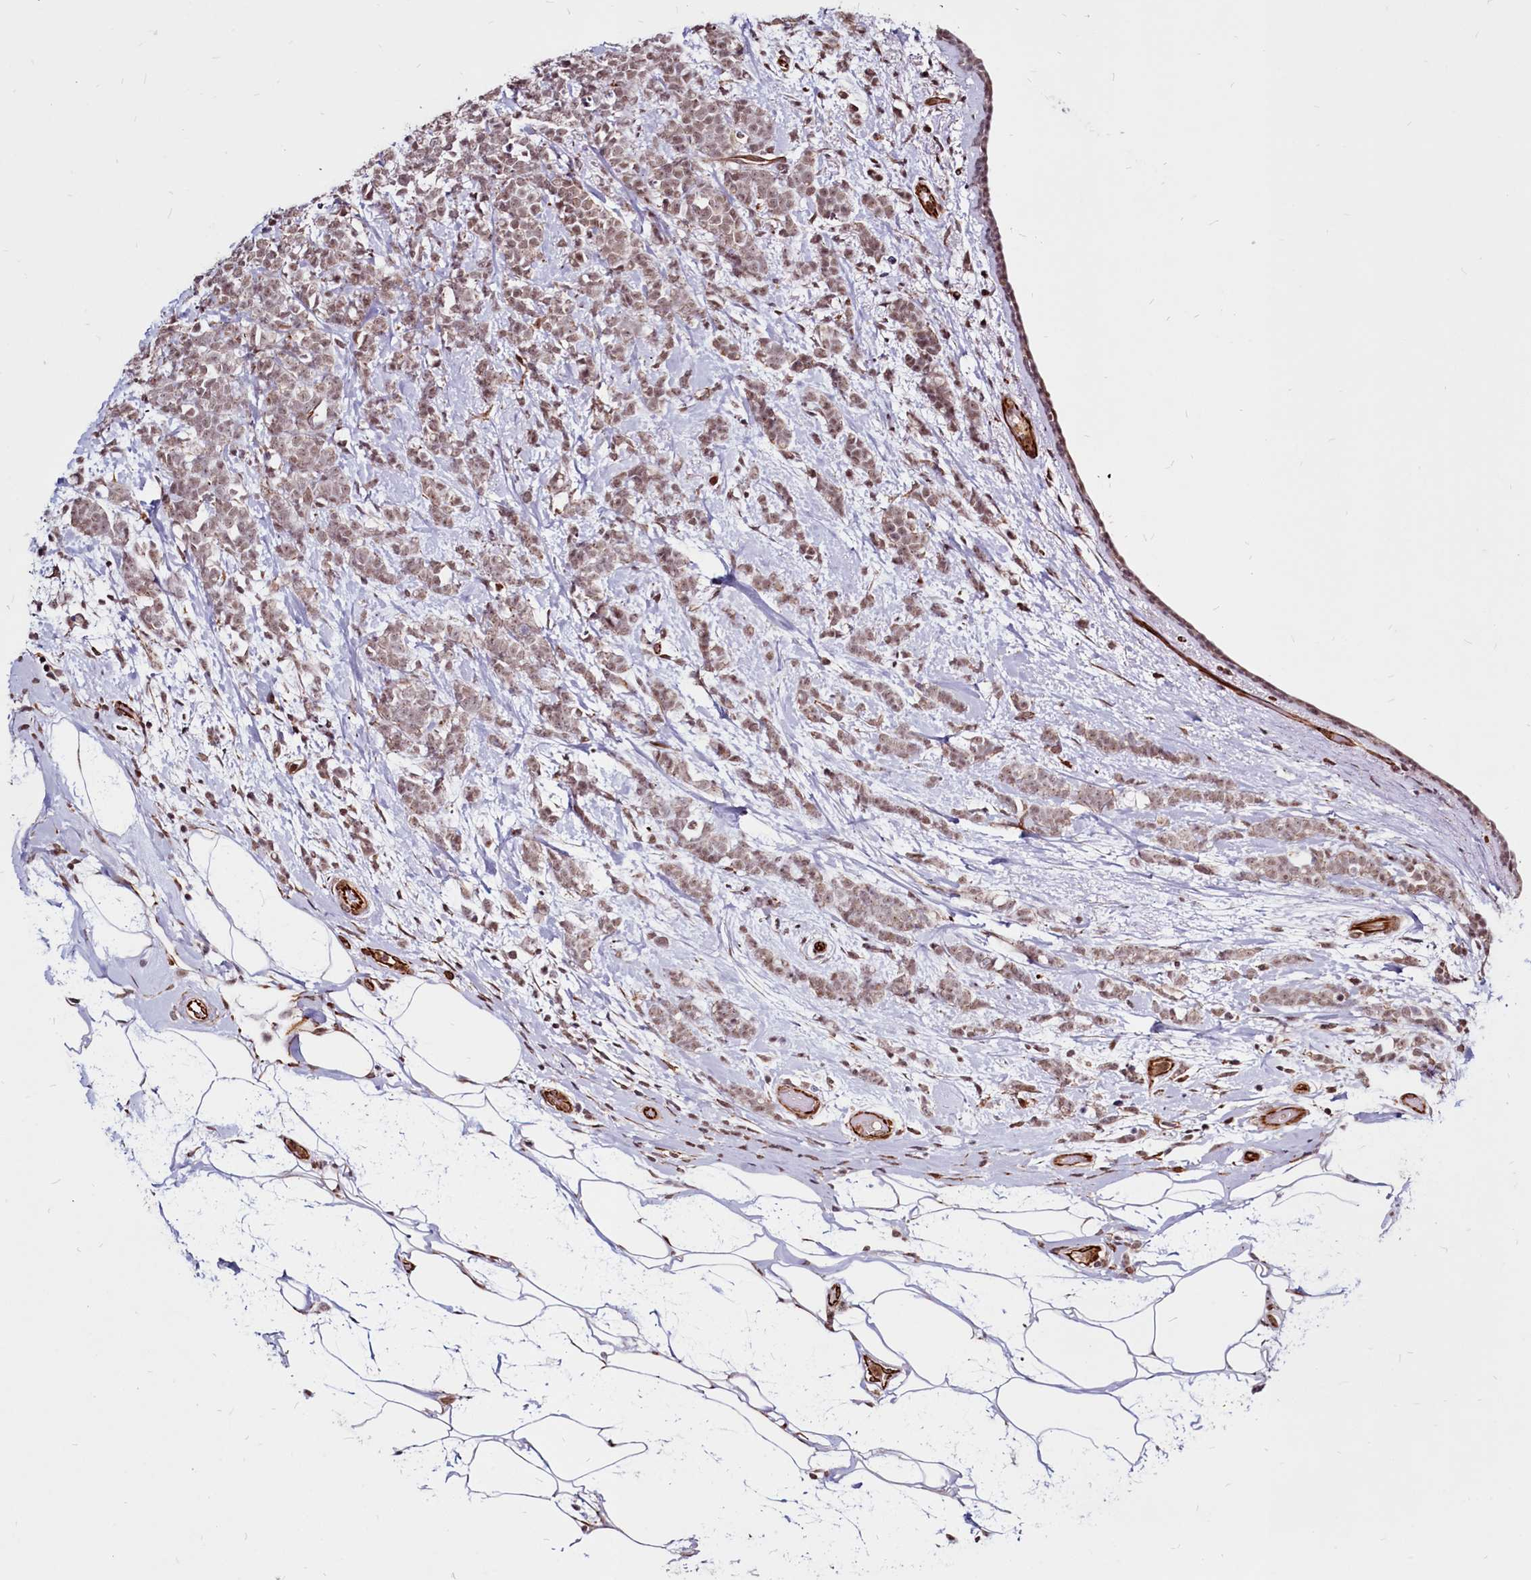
{"staining": {"intensity": "weak", "quantity": ">75%", "location": "nuclear"}, "tissue": "breast cancer", "cell_type": "Tumor cells", "image_type": "cancer", "snomed": [{"axis": "morphology", "description": "Lobular carcinoma"}, {"axis": "topography", "description": "Breast"}], "caption": "Immunohistochemistry (IHC) staining of breast cancer, which demonstrates low levels of weak nuclear positivity in about >75% of tumor cells indicating weak nuclear protein positivity. The staining was performed using DAB (3,3'-diaminobenzidine) (brown) for protein detection and nuclei were counterstained in hematoxylin (blue).", "gene": "CLK3", "patient": {"sex": "female", "age": 58}}